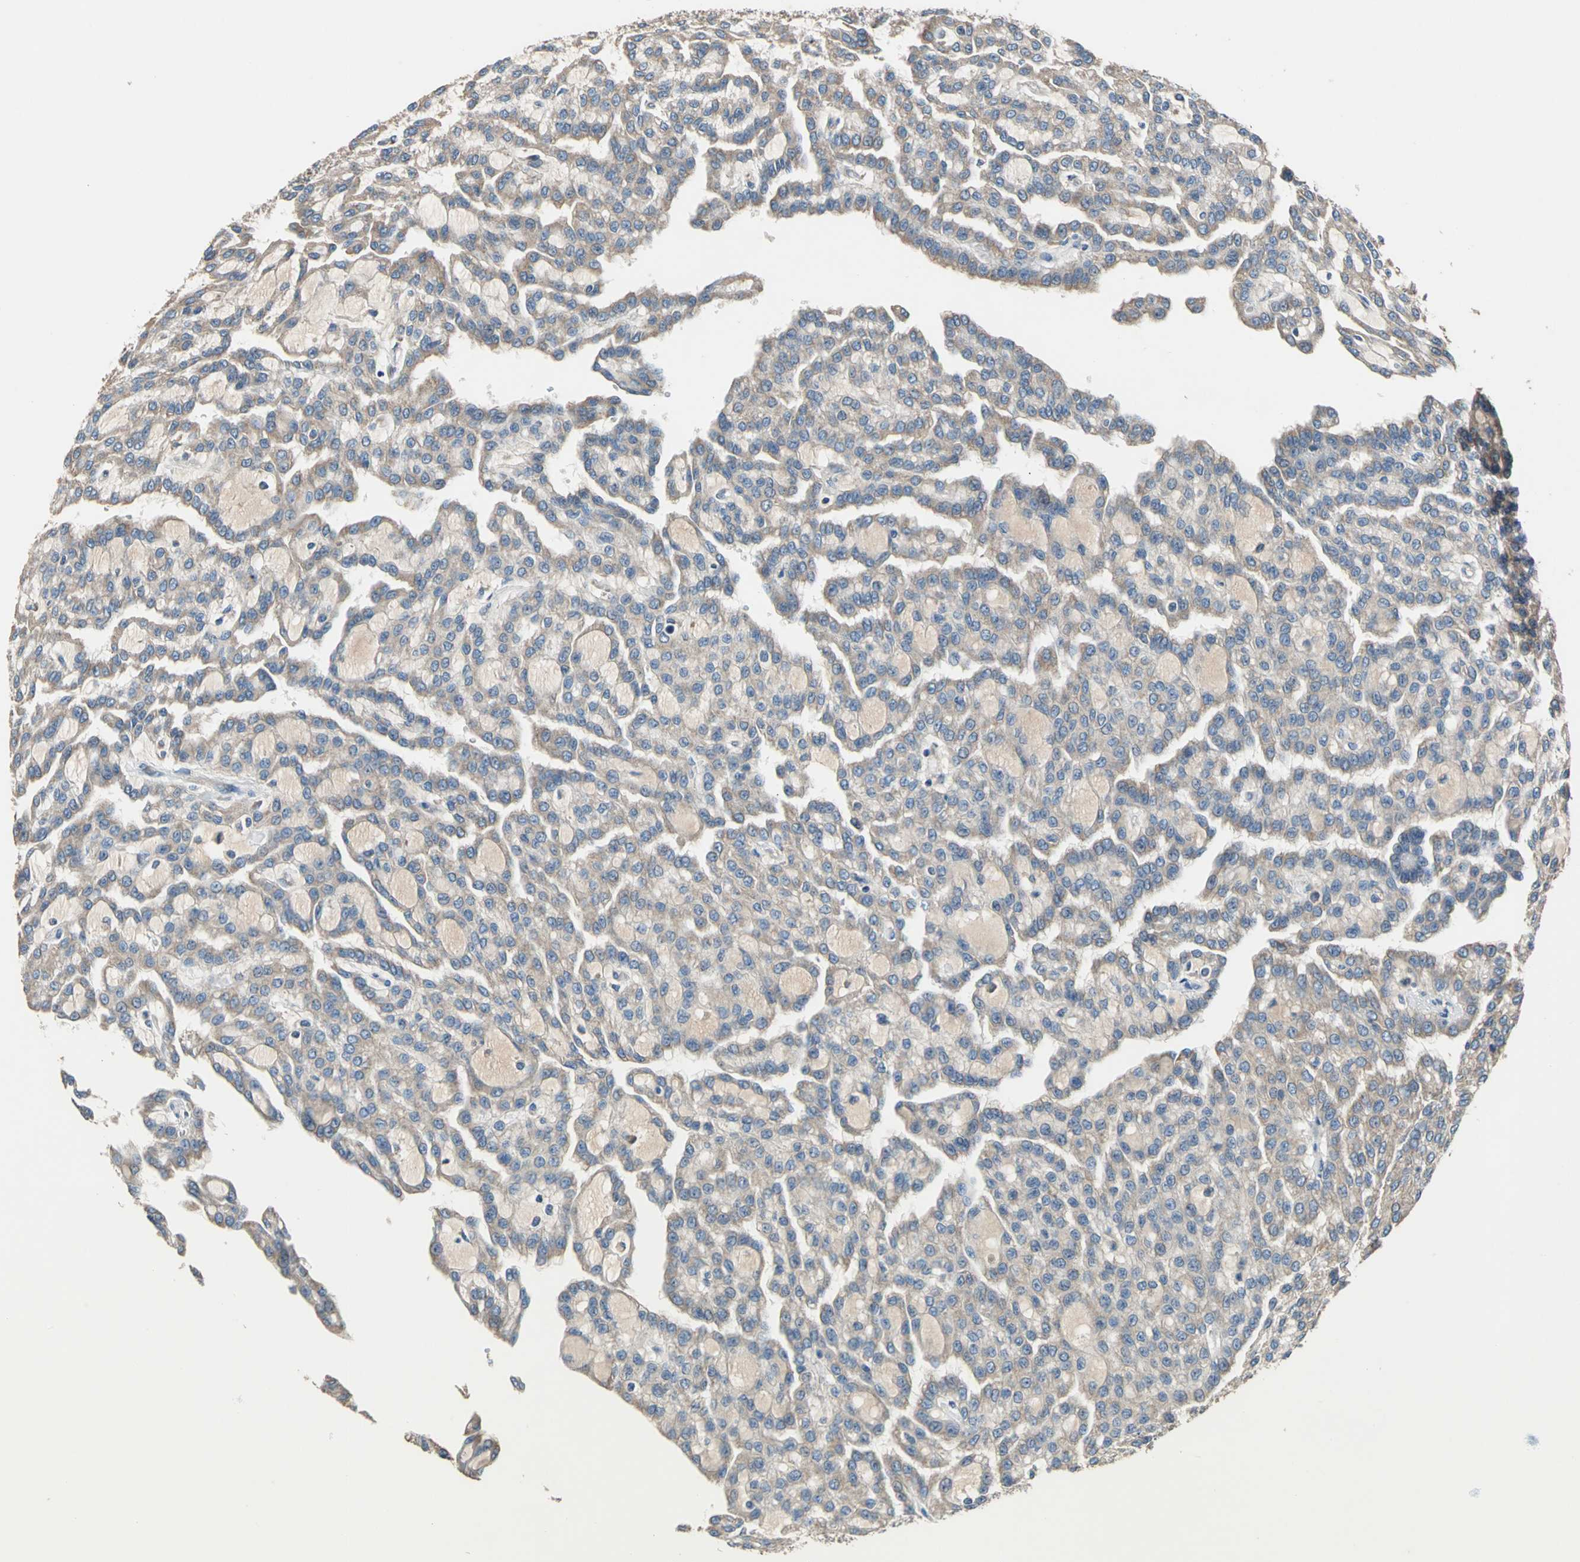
{"staining": {"intensity": "weak", "quantity": ">75%", "location": "cytoplasmic/membranous"}, "tissue": "renal cancer", "cell_type": "Tumor cells", "image_type": "cancer", "snomed": [{"axis": "morphology", "description": "Adenocarcinoma, NOS"}, {"axis": "topography", "description": "Kidney"}], "caption": "Adenocarcinoma (renal) was stained to show a protein in brown. There is low levels of weak cytoplasmic/membranous staining in about >75% of tumor cells. The protein of interest is stained brown, and the nuclei are stained in blue (DAB (3,3'-diaminobenzidine) IHC with brightfield microscopy, high magnification).", "gene": "HEPH", "patient": {"sex": "male", "age": 63}}